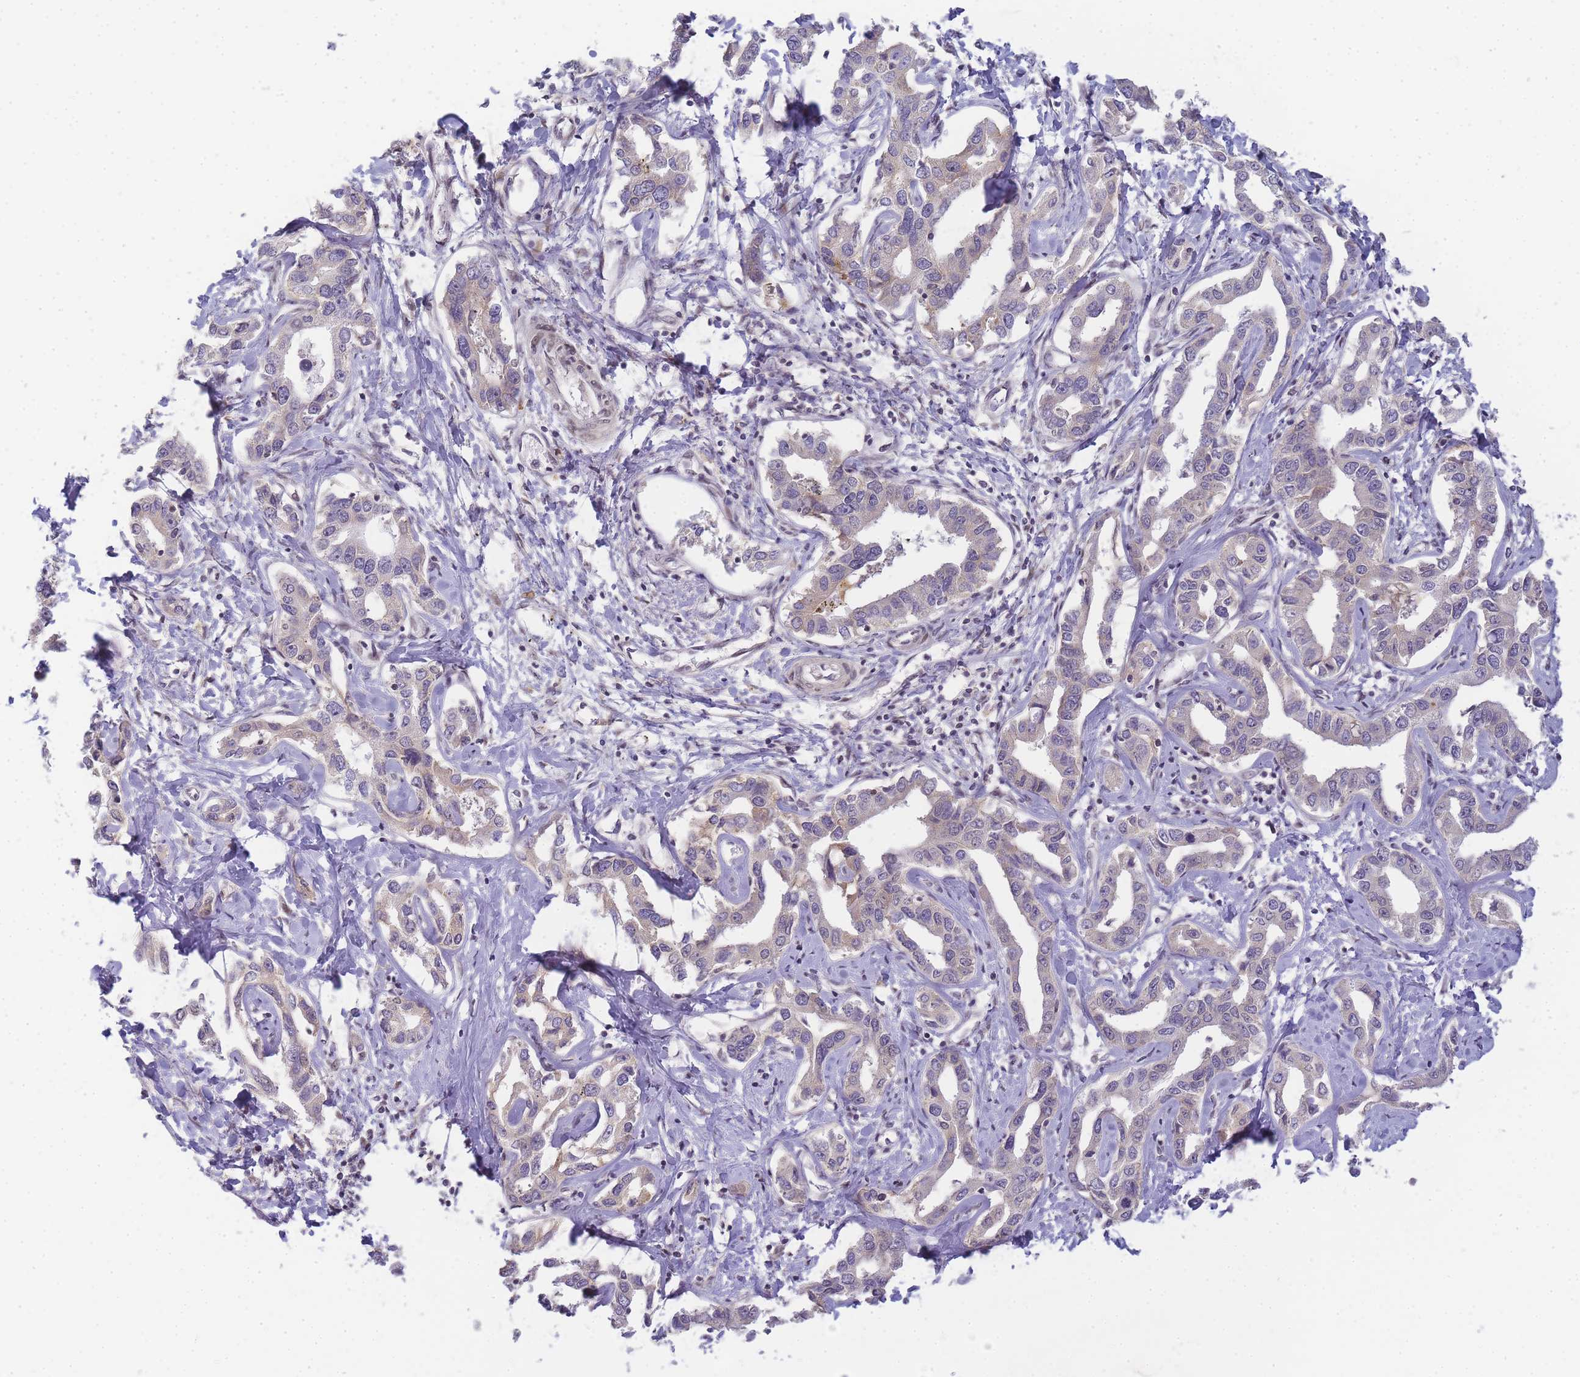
{"staining": {"intensity": "negative", "quantity": "none", "location": "none"}, "tissue": "liver cancer", "cell_type": "Tumor cells", "image_type": "cancer", "snomed": [{"axis": "morphology", "description": "Cholangiocarcinoma"}, {"axis": "topography", "description": "Liver"}], "caption": "The photomicrograph shows no significant positivity in tumor cells of liver cholangiocarcinoma. Brightfield microscopy of IHC stained with DAB (brown) and hematoxylin (blue), captured at high magnification.", "gene": "RRAD", "patient": {"sex": "male", "age": 59}}